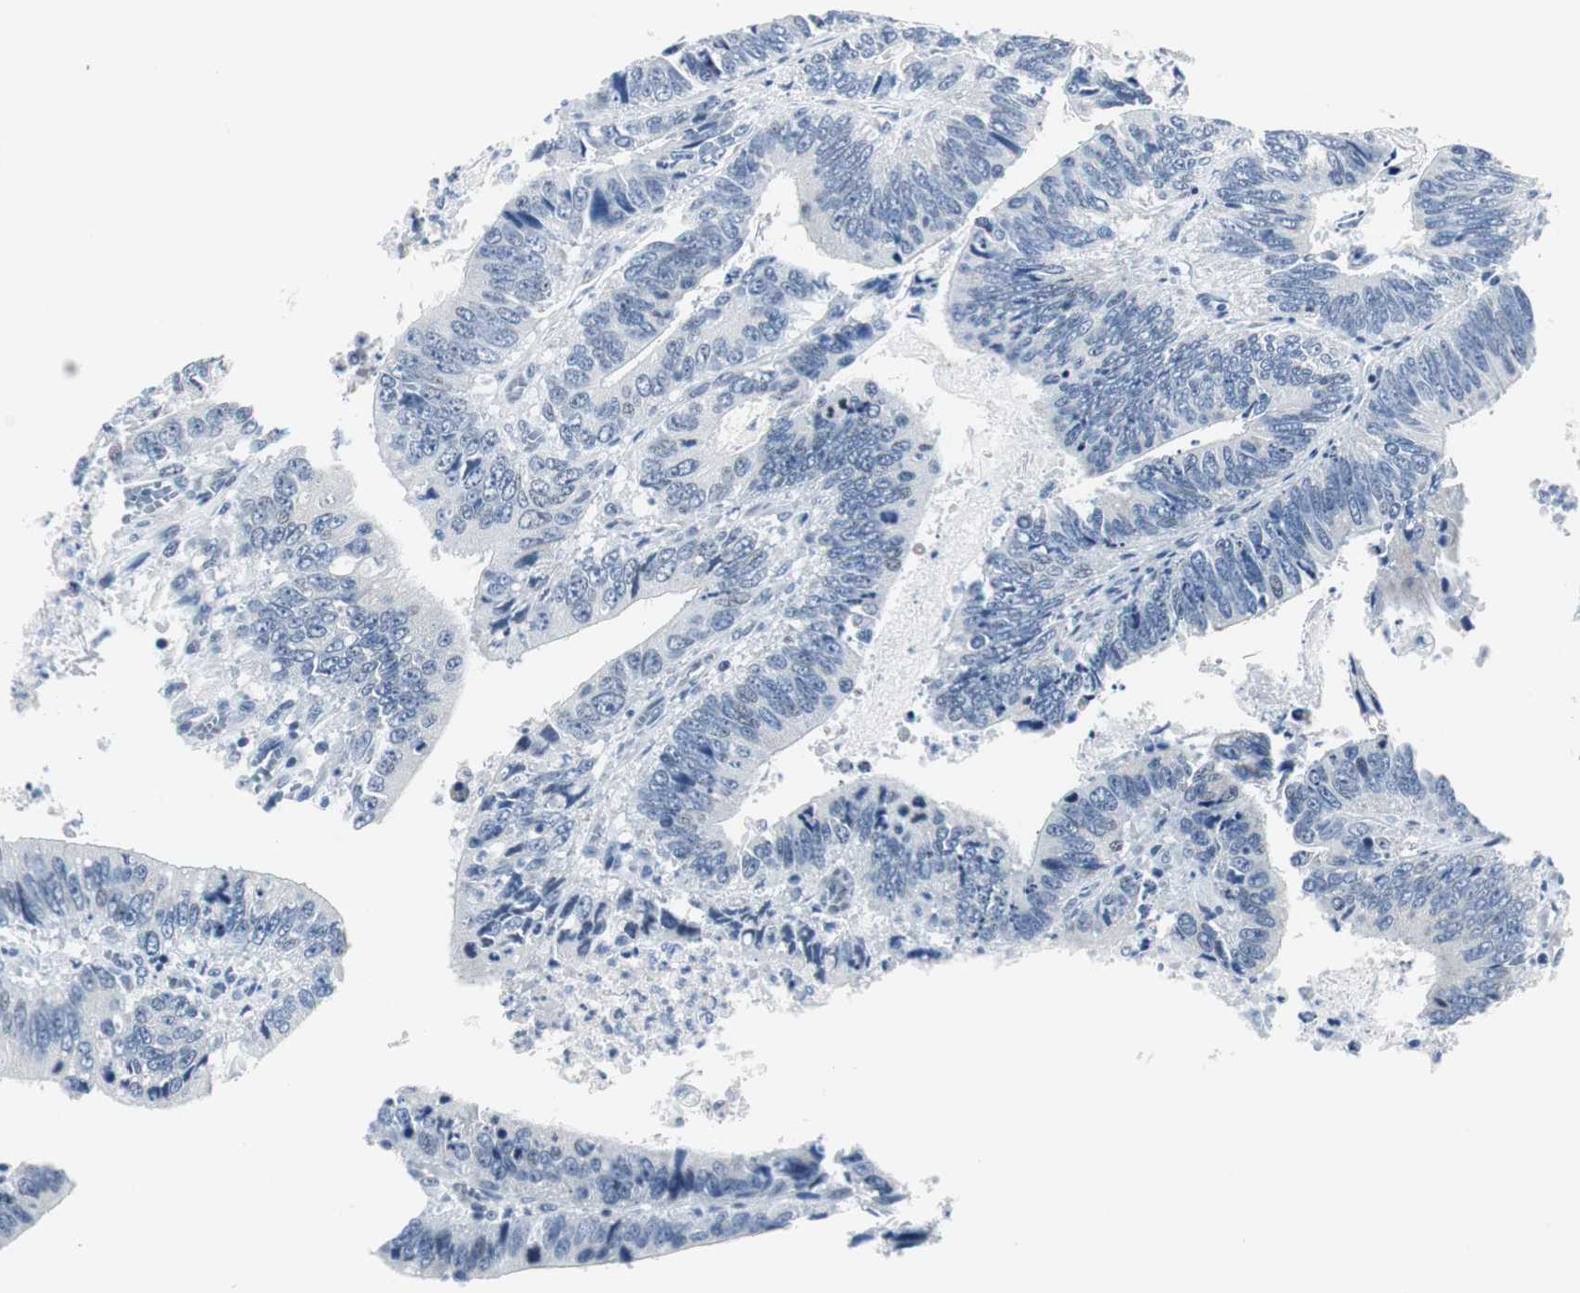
{"staining": {"intensity": "negative", "quantity": "none", "location": "none"}, "tissue": "colorectal cancer", "cell_type": "Tumor cells", "image_type": "cancer", "snomed": [{"axis": "morphology", "description": "Adenocarcinoma, NOS"}, {"axis": "topography", "description": "Colon"}], "caption": "This is a photomicrograph of IHC staining of colorectal cancer, which shows no positivity in tumor cells.", "gene": "MTA1", "patient": {"sex": "male", "age": 72}}